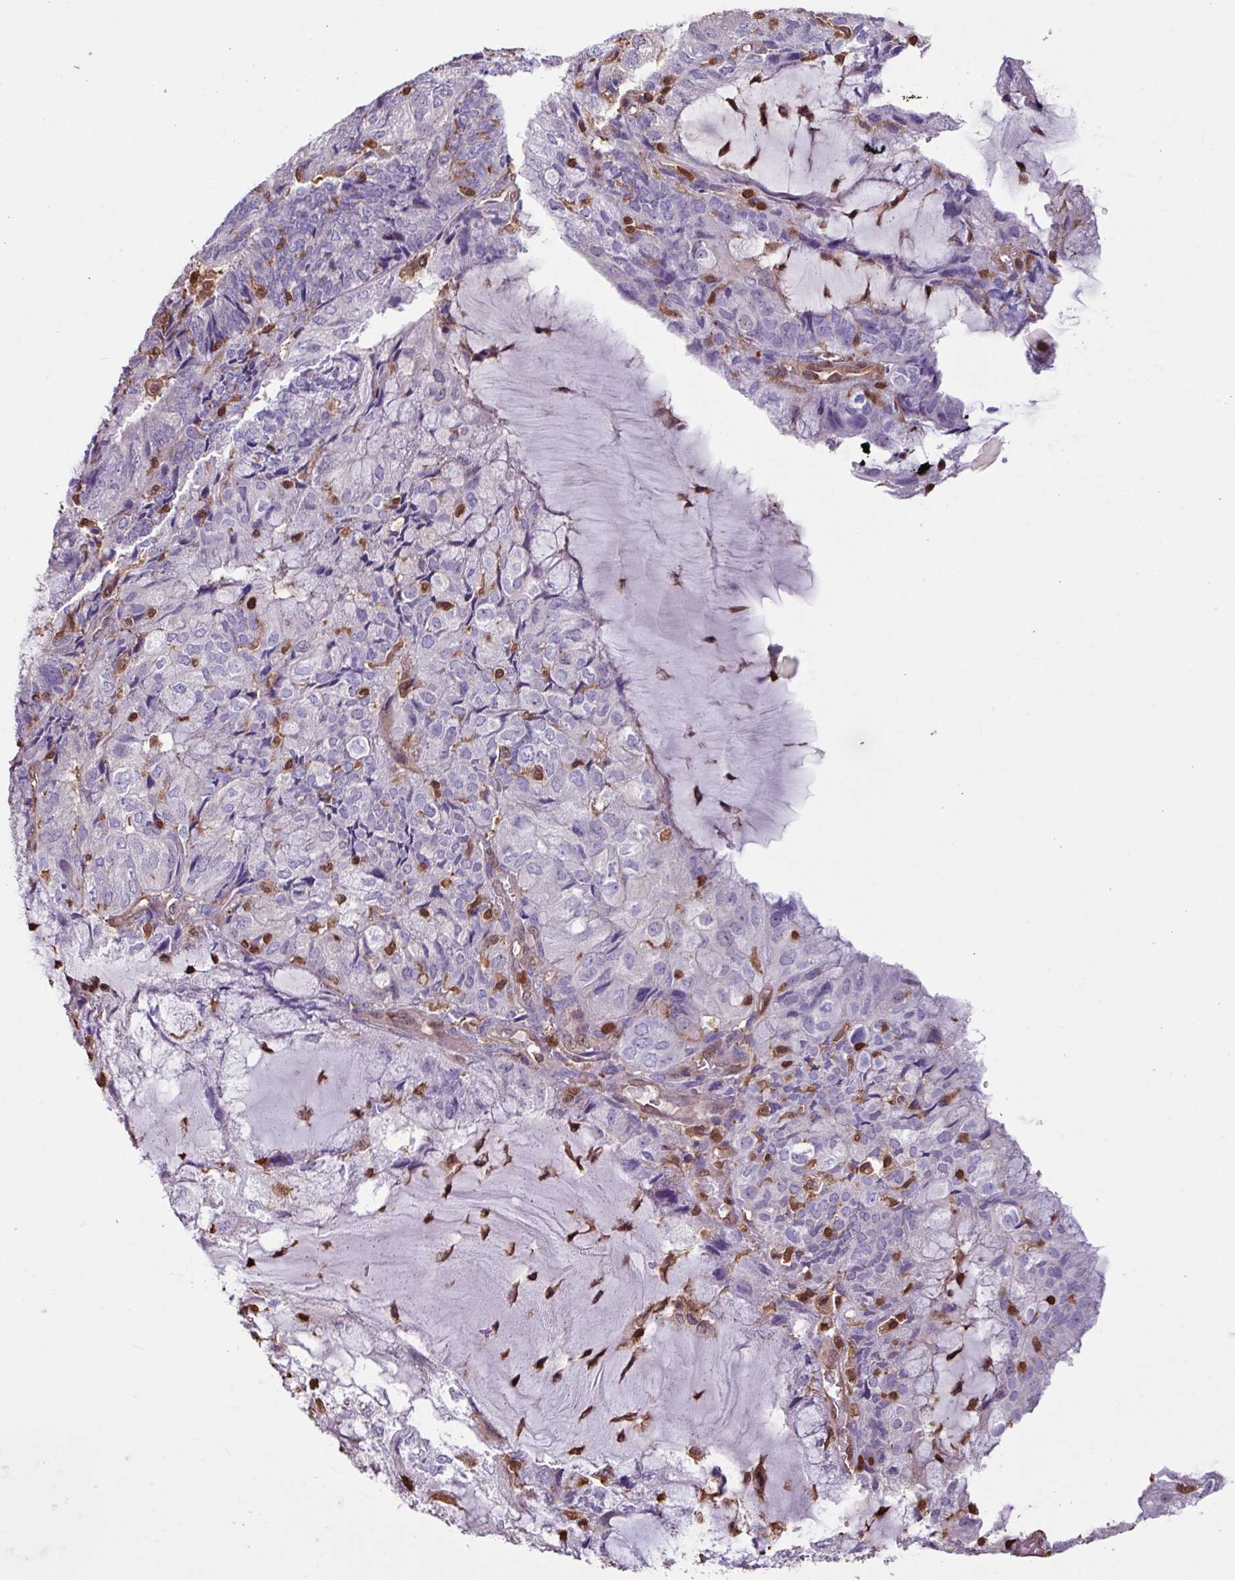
{"staining": {"intensity": "negative", "quantity": "none", "location": "none"}, "tissue": "endometrial cancer", "cell_type": "Tumor cells", "image_type": "cancer", "snomed": [{"axis": "morphology", "description": "Adenocarcinoma, NOS"}, {"axis": "topography", "description": "Endometrium"}], "caption": "Photomicrograph shows no significant protein positivity in tumor cells of adenocarcinoma (endometrial). (DAB (3,3'-diaminobenzidine) immunohistochemistry (IHC) visualized using brightfield microscopy, high magnification).", "gene": "ARHGDIB", "patient": {"sex": "female", "age": 81}}